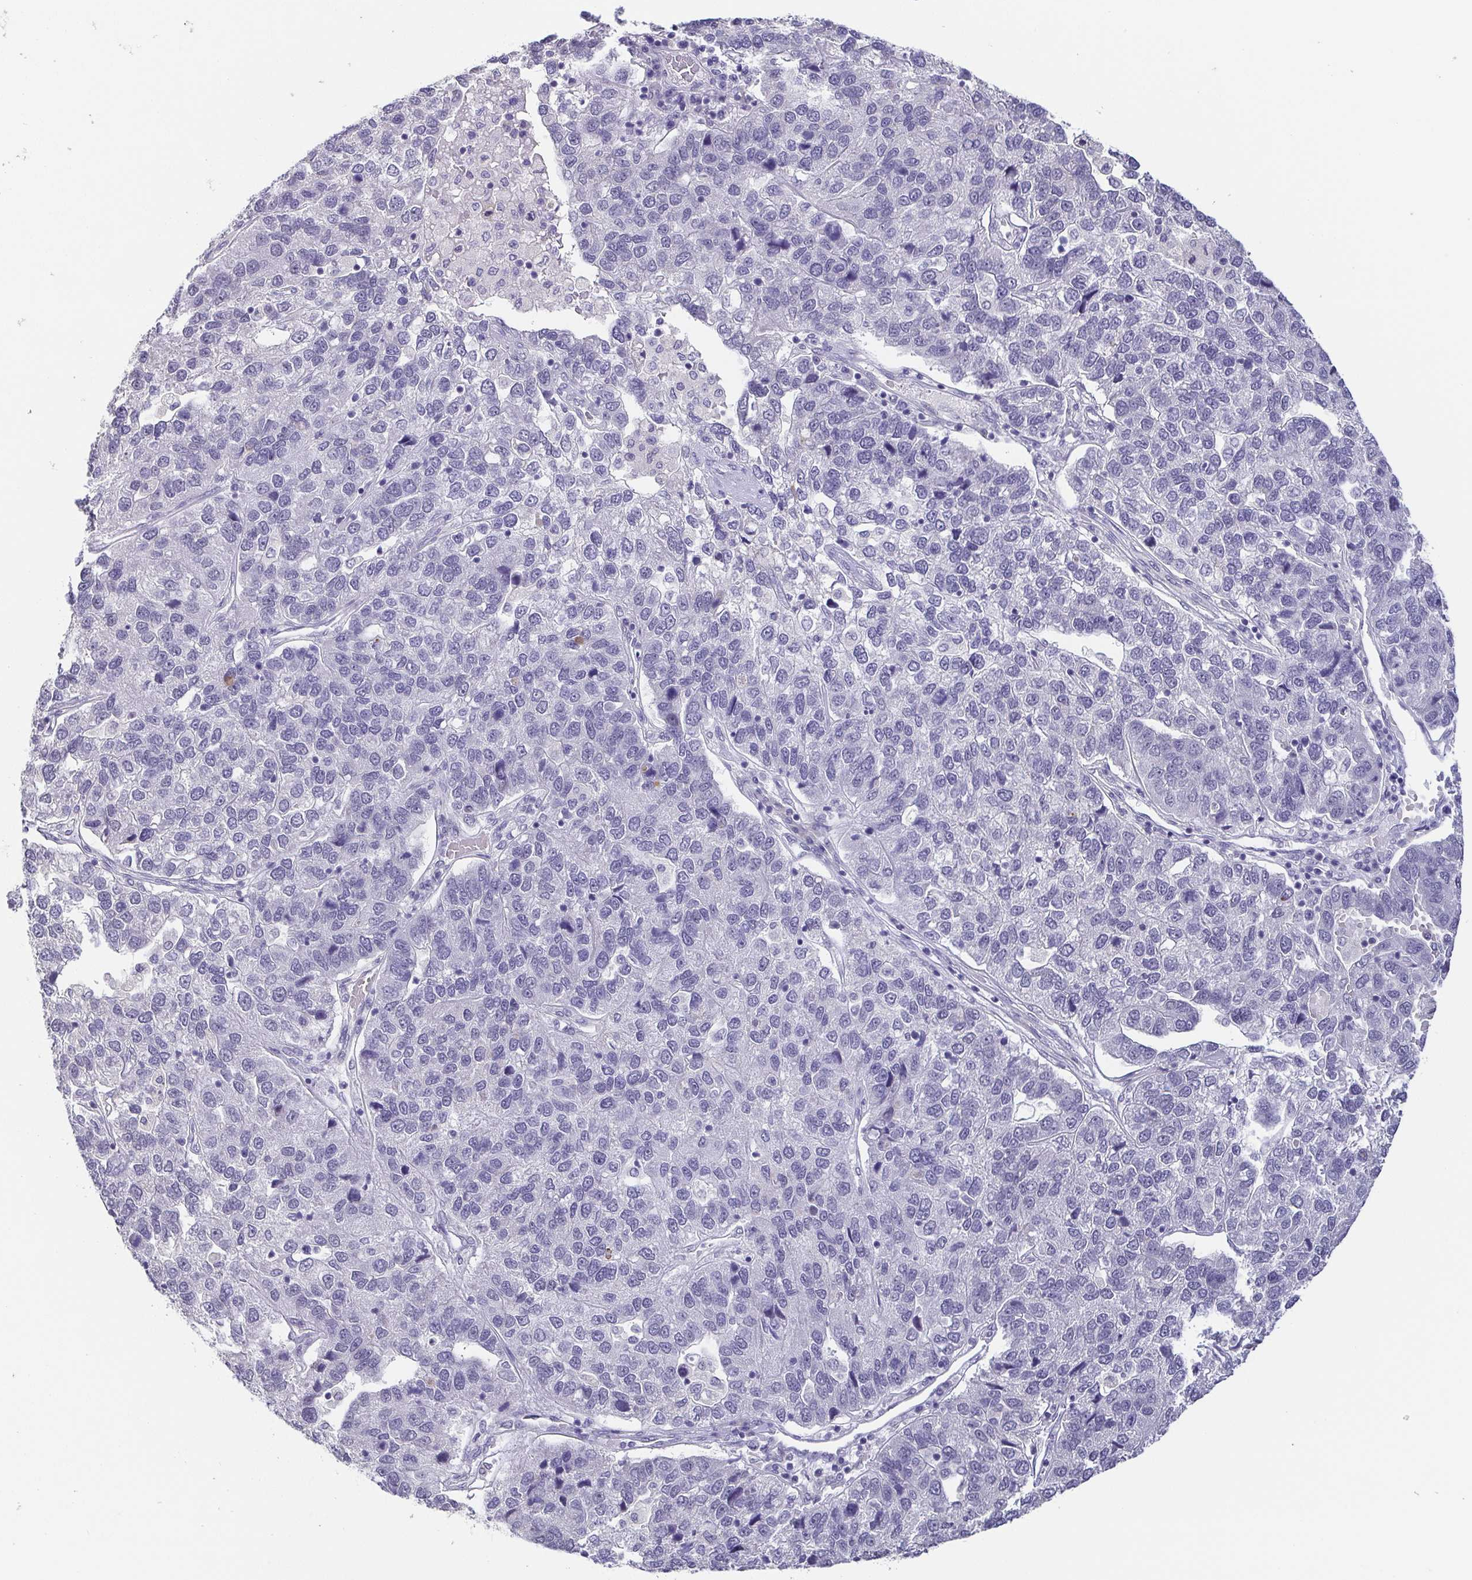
{"staining": {"intensity": "negative", "quantity": "none", "location": "none"}, "tissue": "pancreatic cancer", "cell_type": "Tumor cells", "image_type": "cancer", "snomed": [{"axis": "morphology", "description": "Adenocarcinoma, NOS"}, {"axis": "topography", "description": "Pancreas"}], "caption": "Tumor cells show no significant staining in pancreatic cancer.", "gene": "NEFH", "patient": {"sex": "female", "age": 61}}